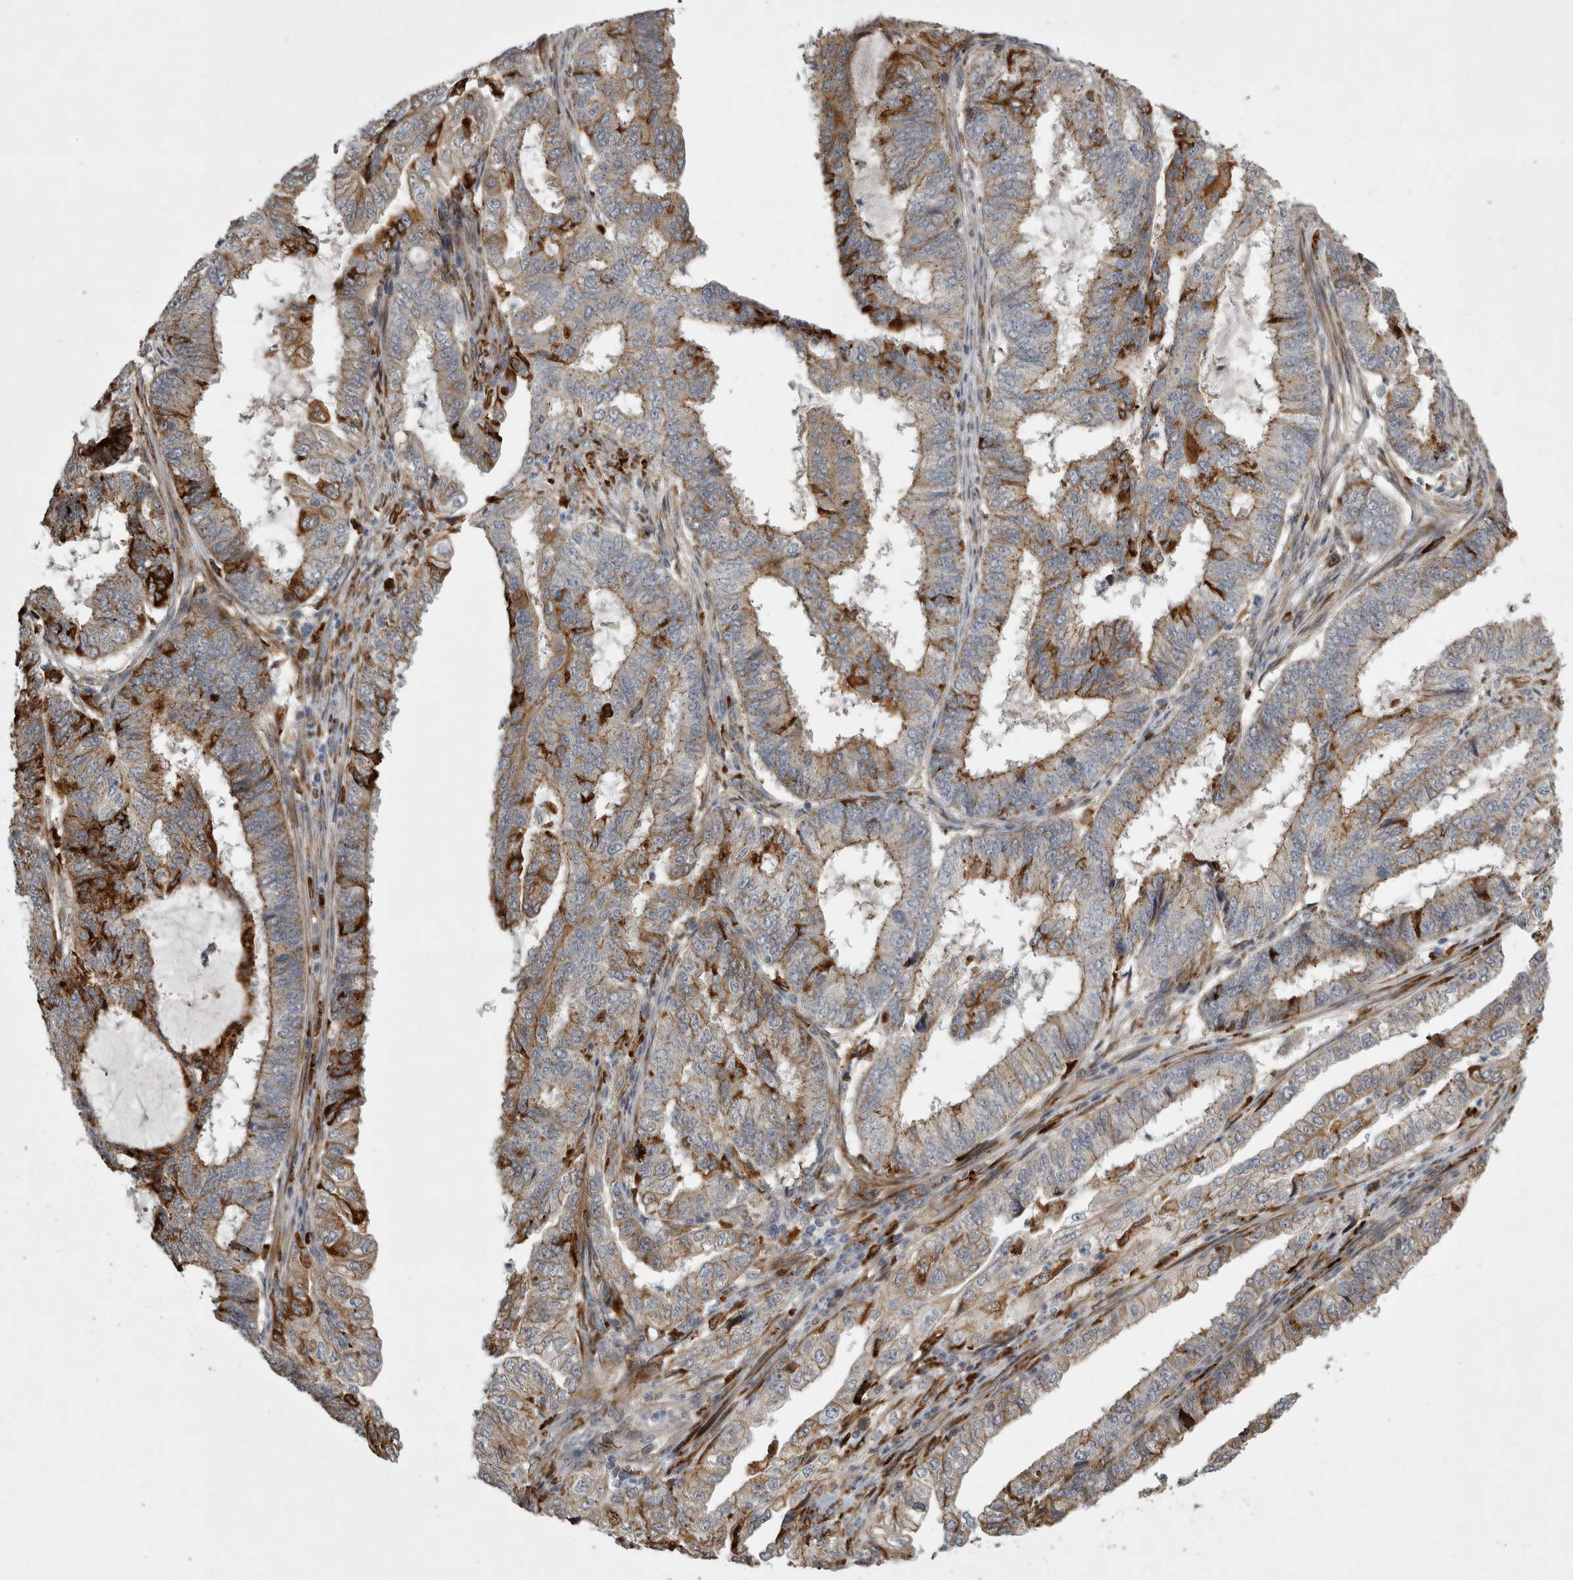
{"staining": {"intensity": "strong", "quantity": "<25%", "location": "cytoplasmic/membranous"}, "tissue": "endometrial cancer", "cell_type": "Tumor cells", "image_type": "cancer", "snomed": [{"axis": "morphology", "description": "Adenocarcinoma, NOS"}, {"axis": "topography", "description": "Endometrium"}], "caption": "There is medium levels of strong cytoplasmic/membranous positivity in tumor cells of adenocarcinoma (endometrial), as demonstrated by immunohistochemical staining (brown color).", "gene": "MPDZ", "patient": {"sex": "female", "age": 51}}